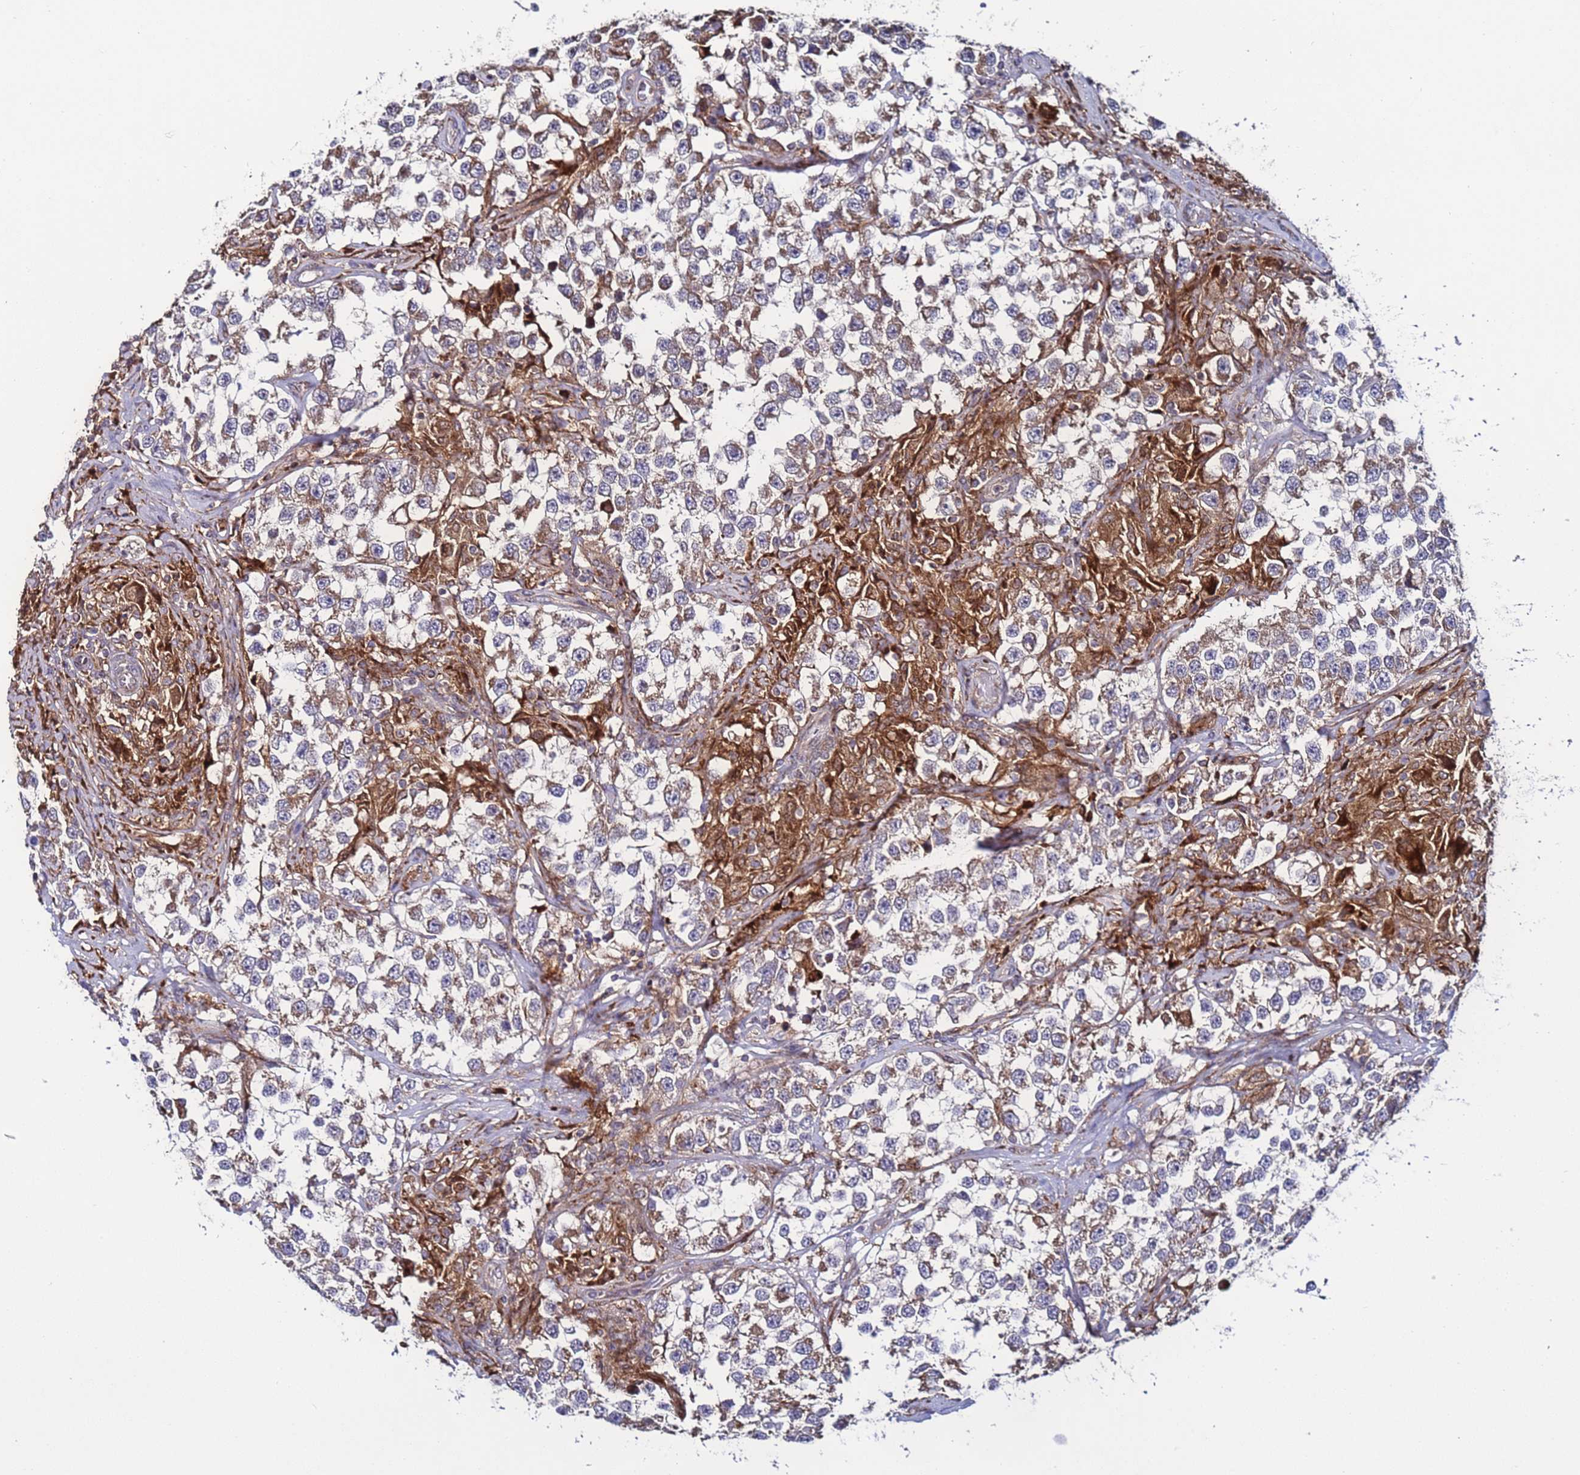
{"staining": {"intensity": "moderate", "quantity": "25%-75%", "location": "cytoplasmic/membranous"}, "tissue": "testis cancer", "cell_type": "Tumor cells", "image_type": "cancer", "snomed": [{"axis": "morphology", "description": "Seminoma, NOS"}, {"axis": "topography", "description": "Testis"}], "caption": "Human testis seminoma stained for a protein (brown) exhibits moderate cytoplasmic/membranous positive expression in approximately 25%-75% of tumor cells.", "gene": "TMEM176B", "patient": {"sex": "male", "age": 46}}